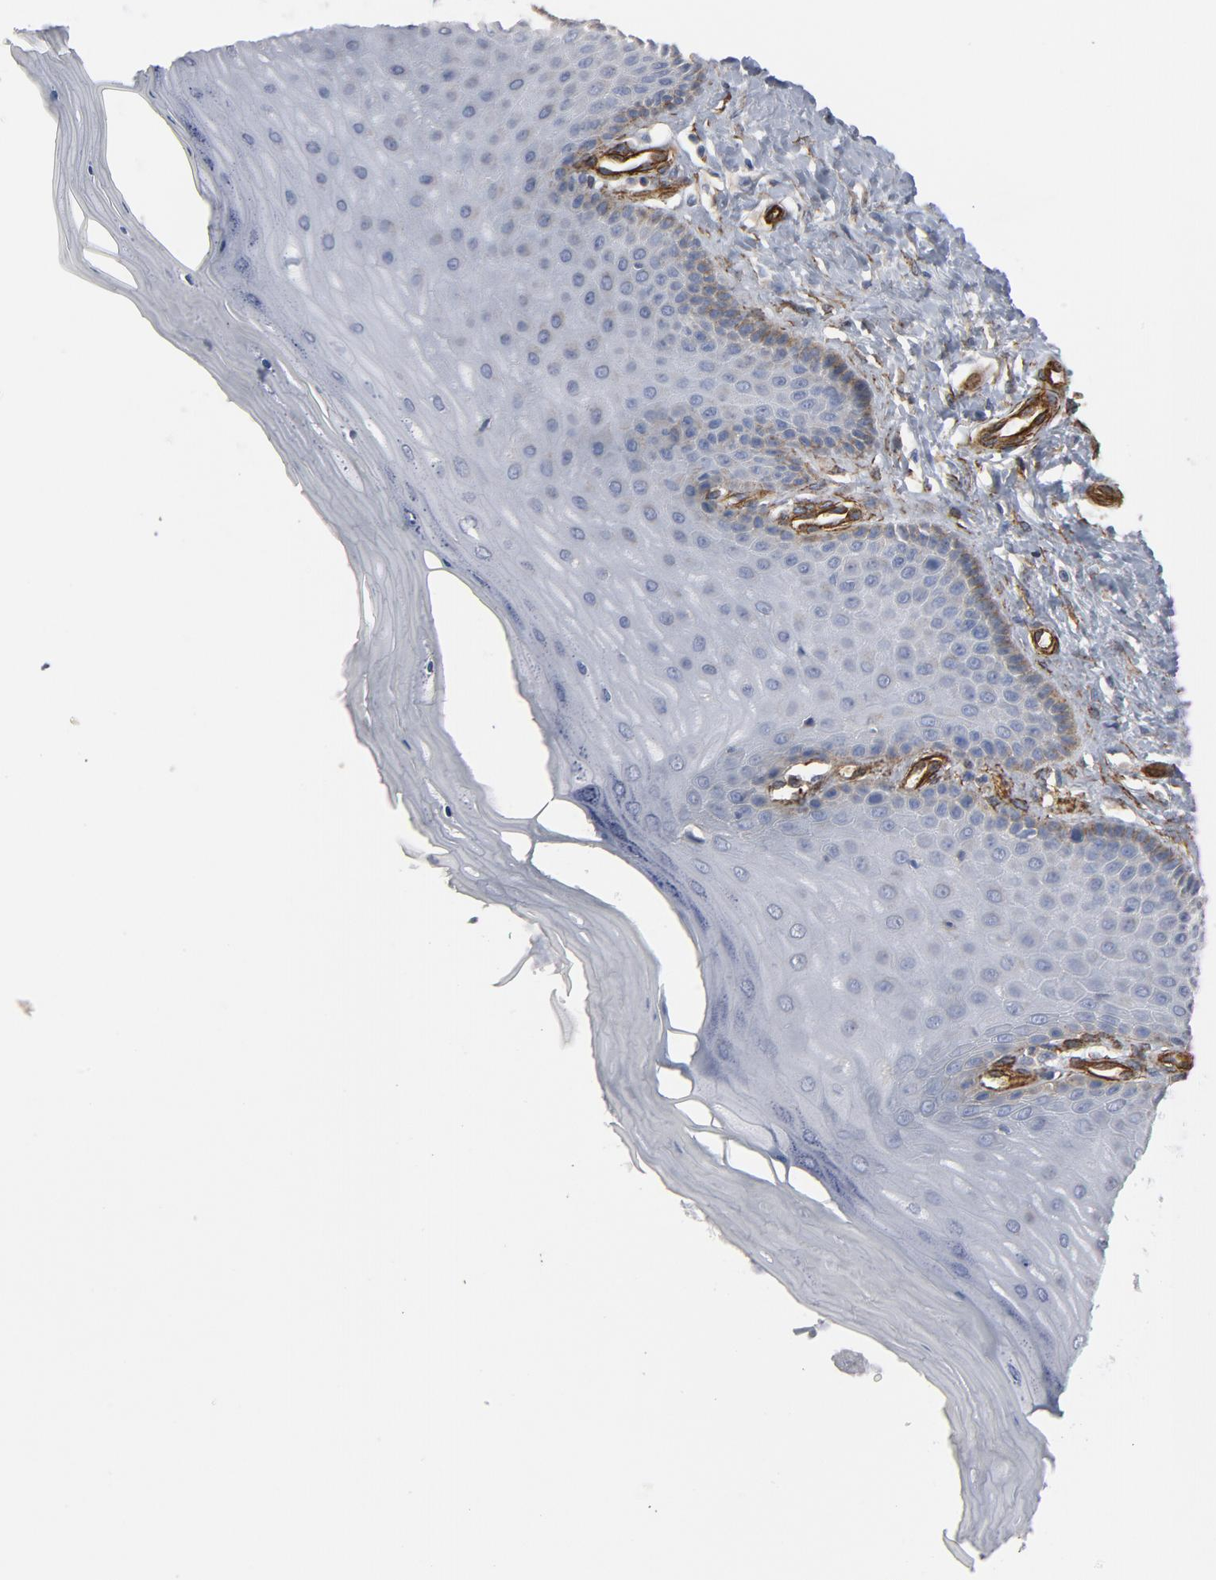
{"staining": {"intensity": "negative", "quantity": "none", "location": "none"}, "tissue": "cervix", "cell_type": "Glandular cells", "image_type": "normal", "snomed": [{"axis": "morphology", "description": "Normal tissue, NOS"}, {"axis": "topography", "description": "Cervix"}], "caption": "High power microscopy photomicrograph of an immunohistochemistry (IHC) photomicrograph of normal cervix, revealing no significant positivity in glandular cells.", "gene": "GNG2", "patient": {"sex": "female", "age": 55}}